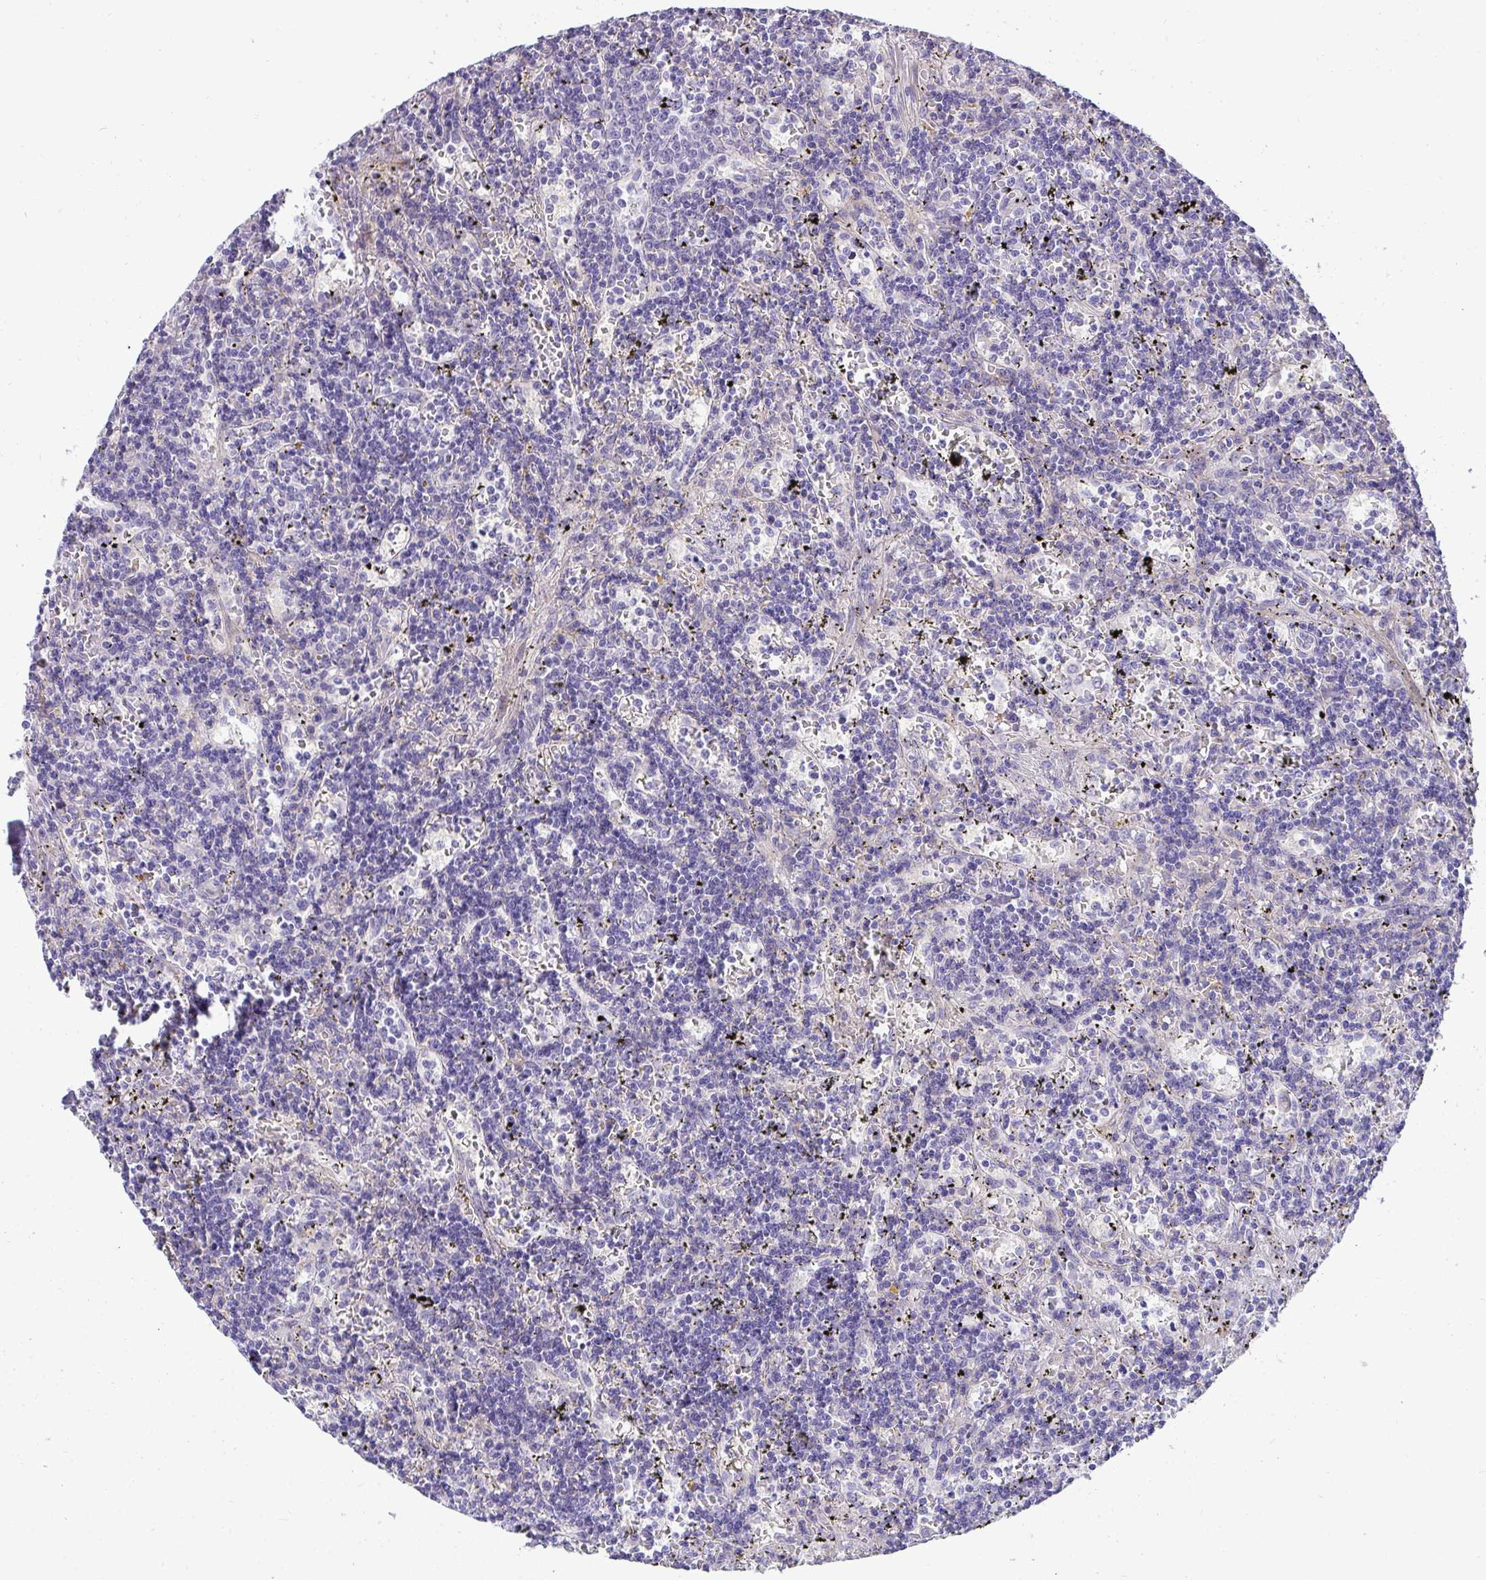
{"staining": {"intensity": "negative", "quantity": "none", "location": "none"}, "tissue": "lymphoma", "cell_type": "Tumor cells", "image_type": "cancer", "snomed": [{"axis": "morphology", "description": "Malignant lymphoma, non-Hodgkin's type, Low grade"}, {"axis": "topography", "description": "Spleen"}], "caption": "Immunohistochemistry (IHC) photomicrograph of neoplastic tissue: lymphoma stained with DAB displays no significant protein expression in tumor cells. (Brightfield microscopy of DAB immunohistochemistry at high magnification).", "gene": "AK5", "patient": {"sex": "male", "age": 60}}